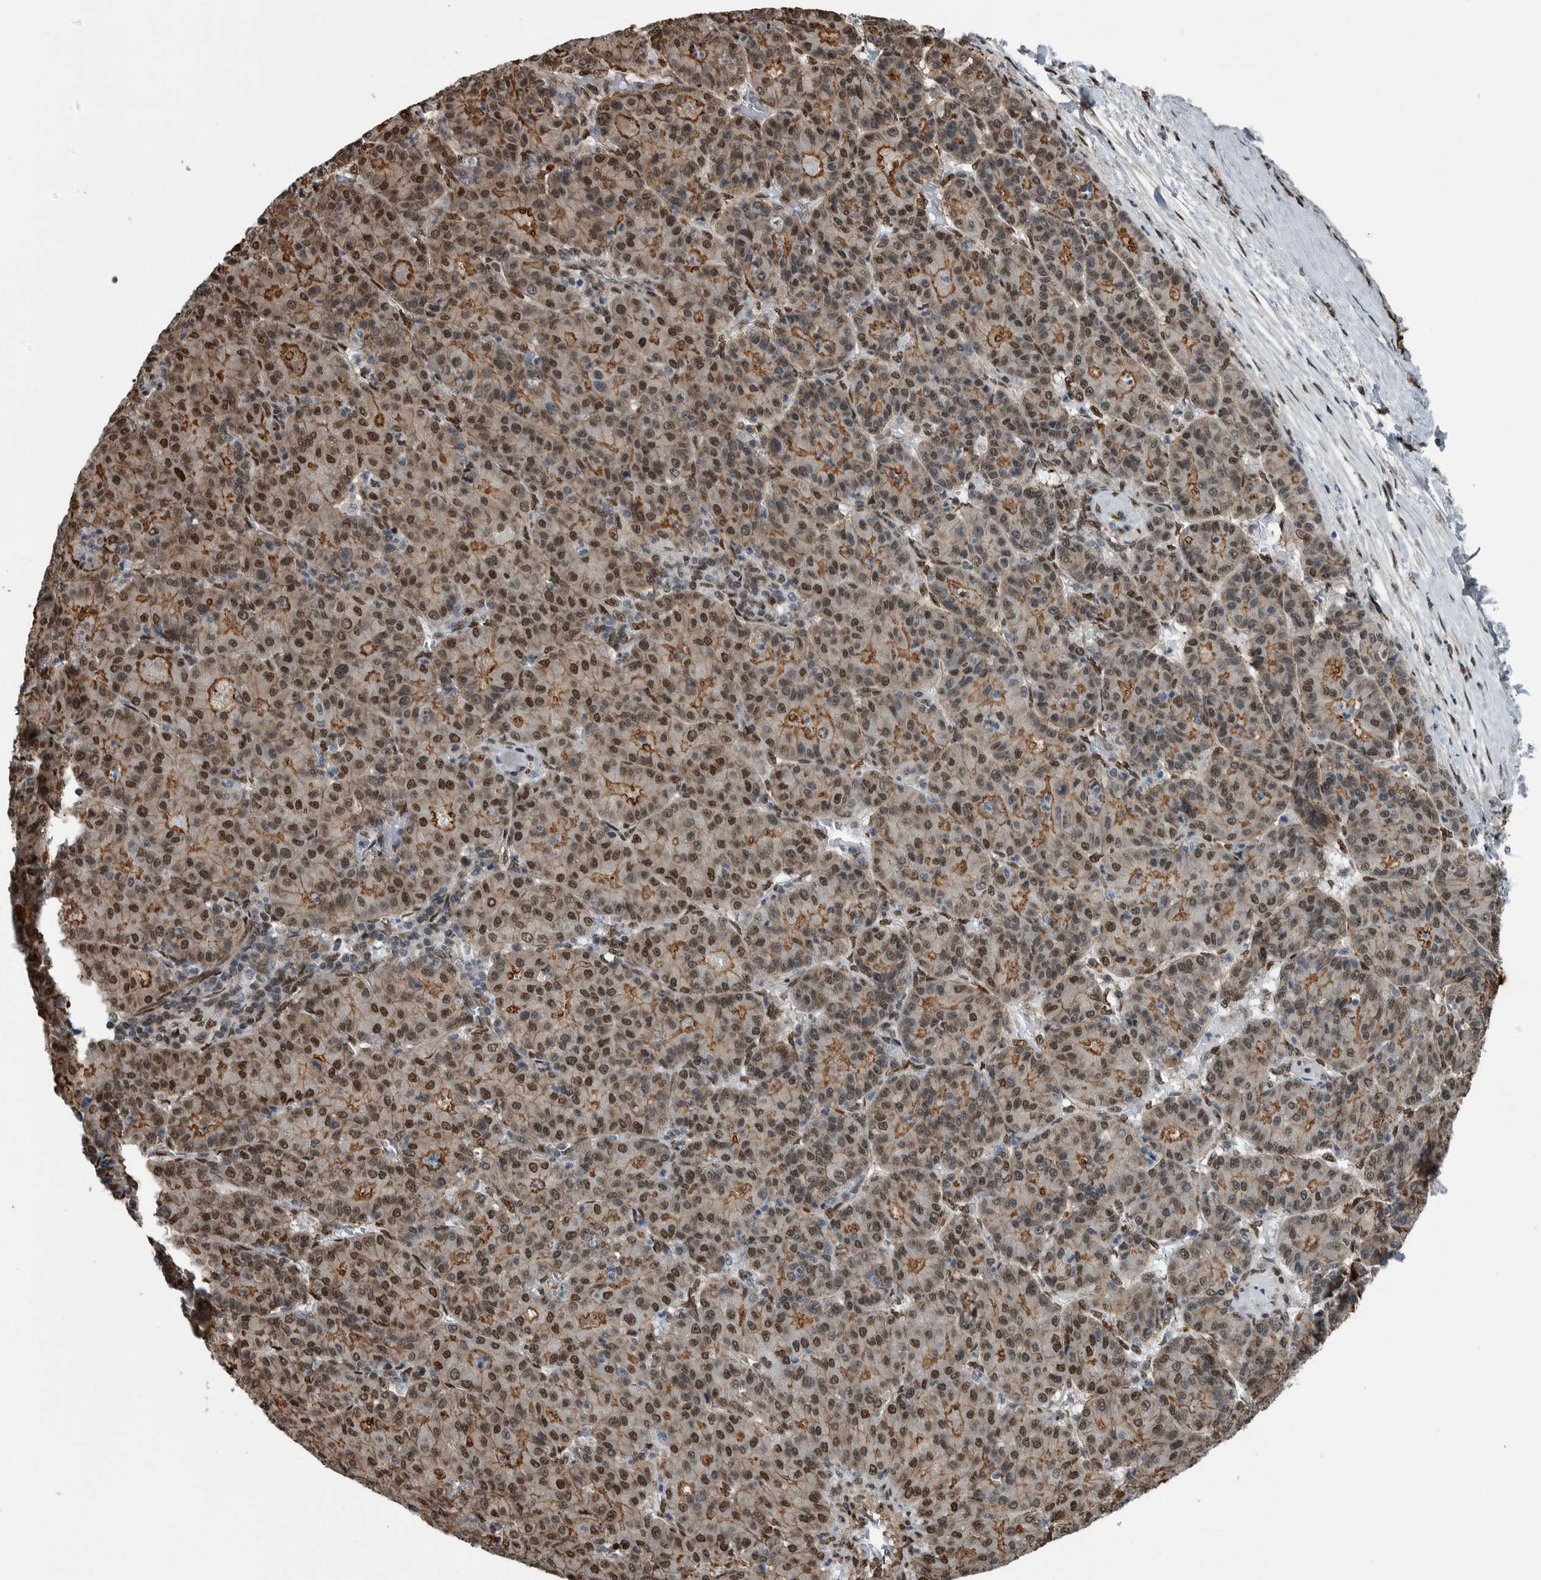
{"staining": {"intensity": "strong", "quantity": ">75%", "location": "cytoplasmic/membranous,nuclear"}, "tissue": "liver cancer", "cell_type": "Tumor cells", "image_type": "cancer", "snomed": [{"axis": "morphology", "description": "Carcinoma, Hepatocellular, NOS"}, {"axis": "topography", "description": "Liver"}], "caption": "Brown immunohistochemical staining in liver cancer displays strong cytoplasmic/membranous and nuclear staining in about >75% of tumor cells. (DAB IHC with brightfield microscopy, high magnification).", "gene": "FAM135B", "patient": {"sex": "male", "age": 65}}